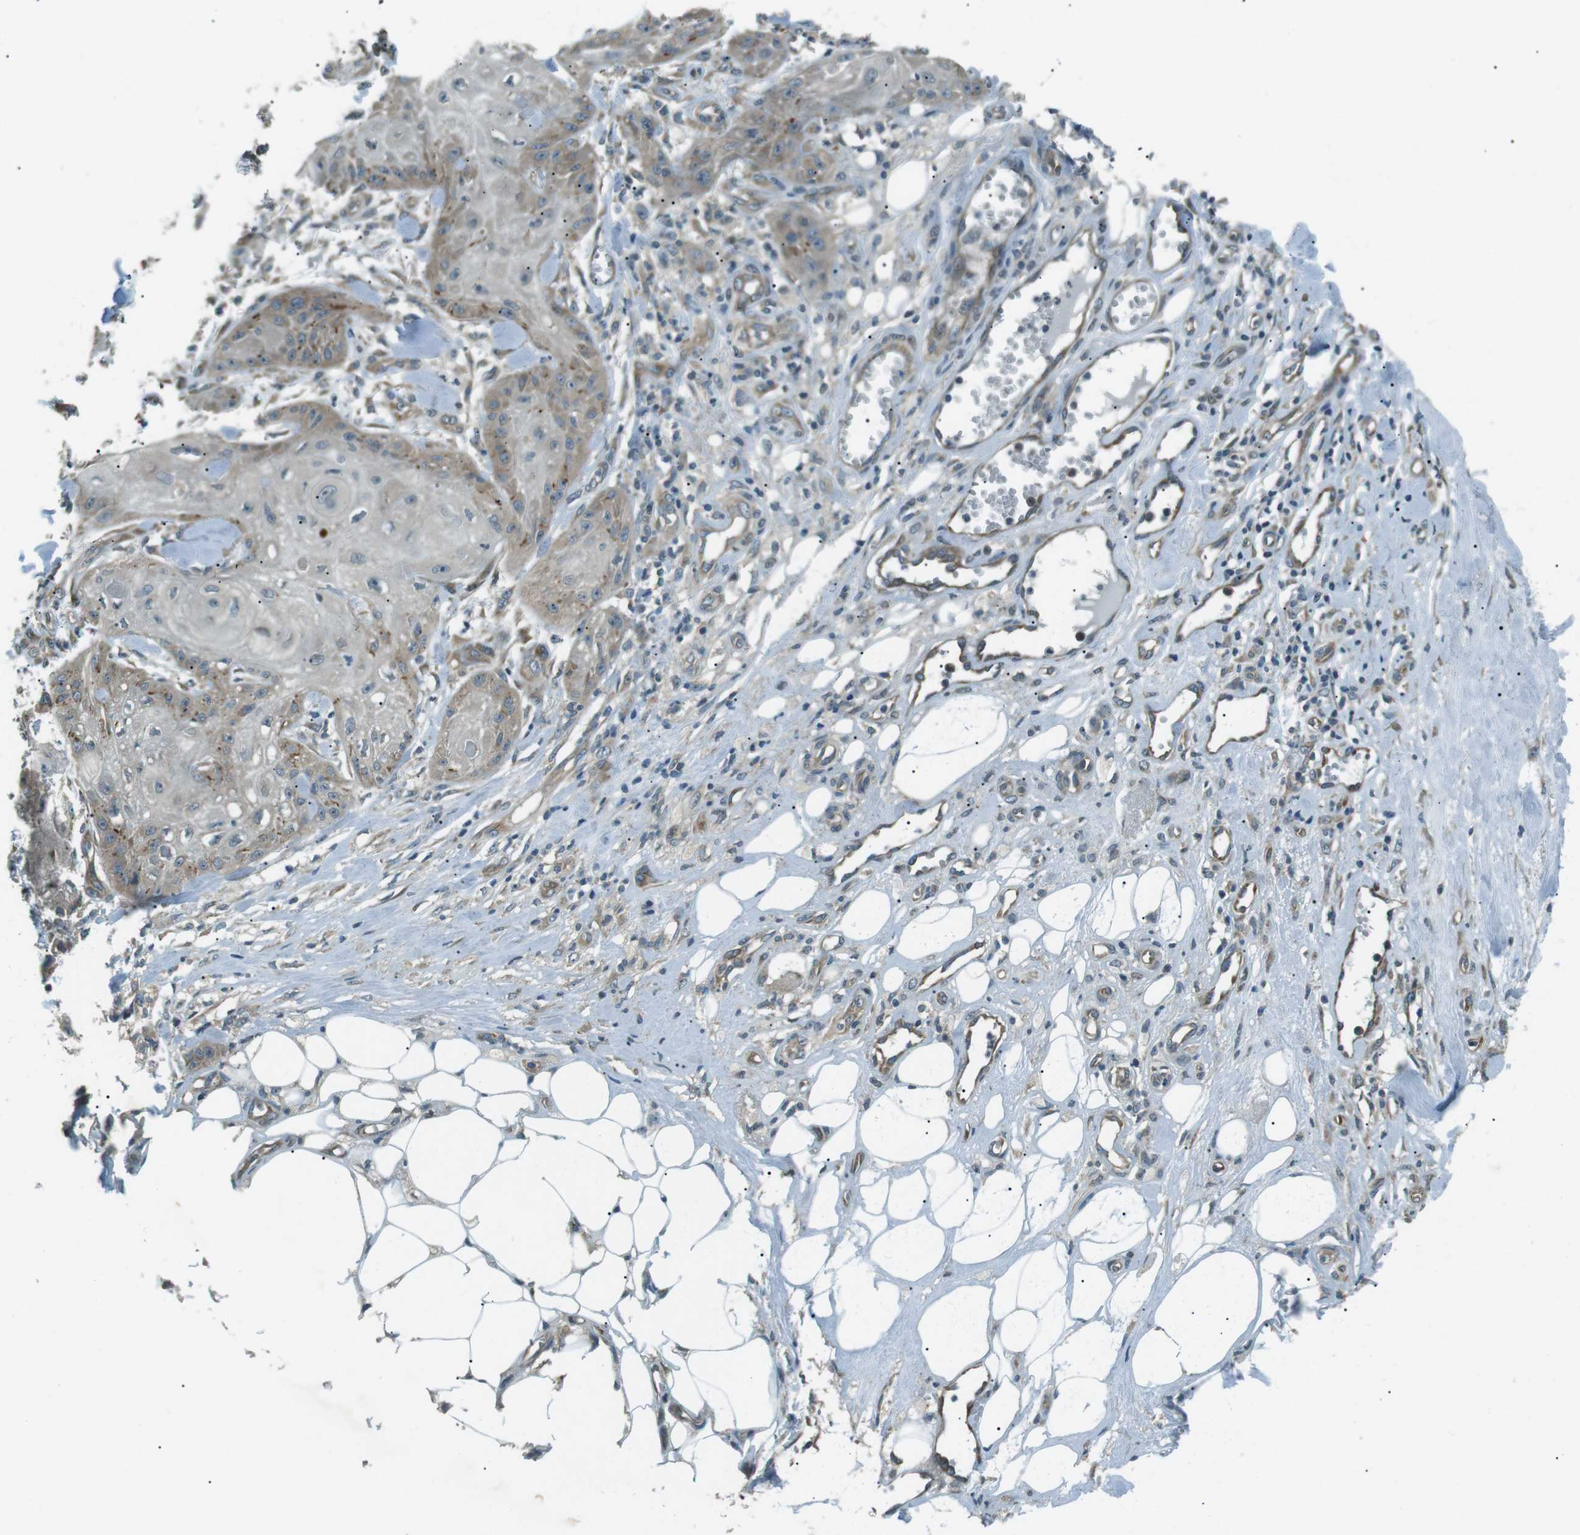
{"staining": {"intensity": "weak", "quantity": ">75%", "location": "cytoplasmic/membranous"}, "tissue": "skin cancer", "cell_type": "Tumor cells", "image_type": "cancer", "snomed": [{"axis": "morphology", "description": "Squamous cell carcinoma, NOS"}, {"axis": "topography", "description": "Skin"}], "caption": "Protein staining of squamous cell carcinoma (skin) tissue reveals weak cytoplasmic/membranous positivity in about >75% of tumor cells. (brown staining indicates protein expression, while blue staining denotes nuclei).", "gene": "TMEM74", "patient": {"sex": "male", "age": 74}}